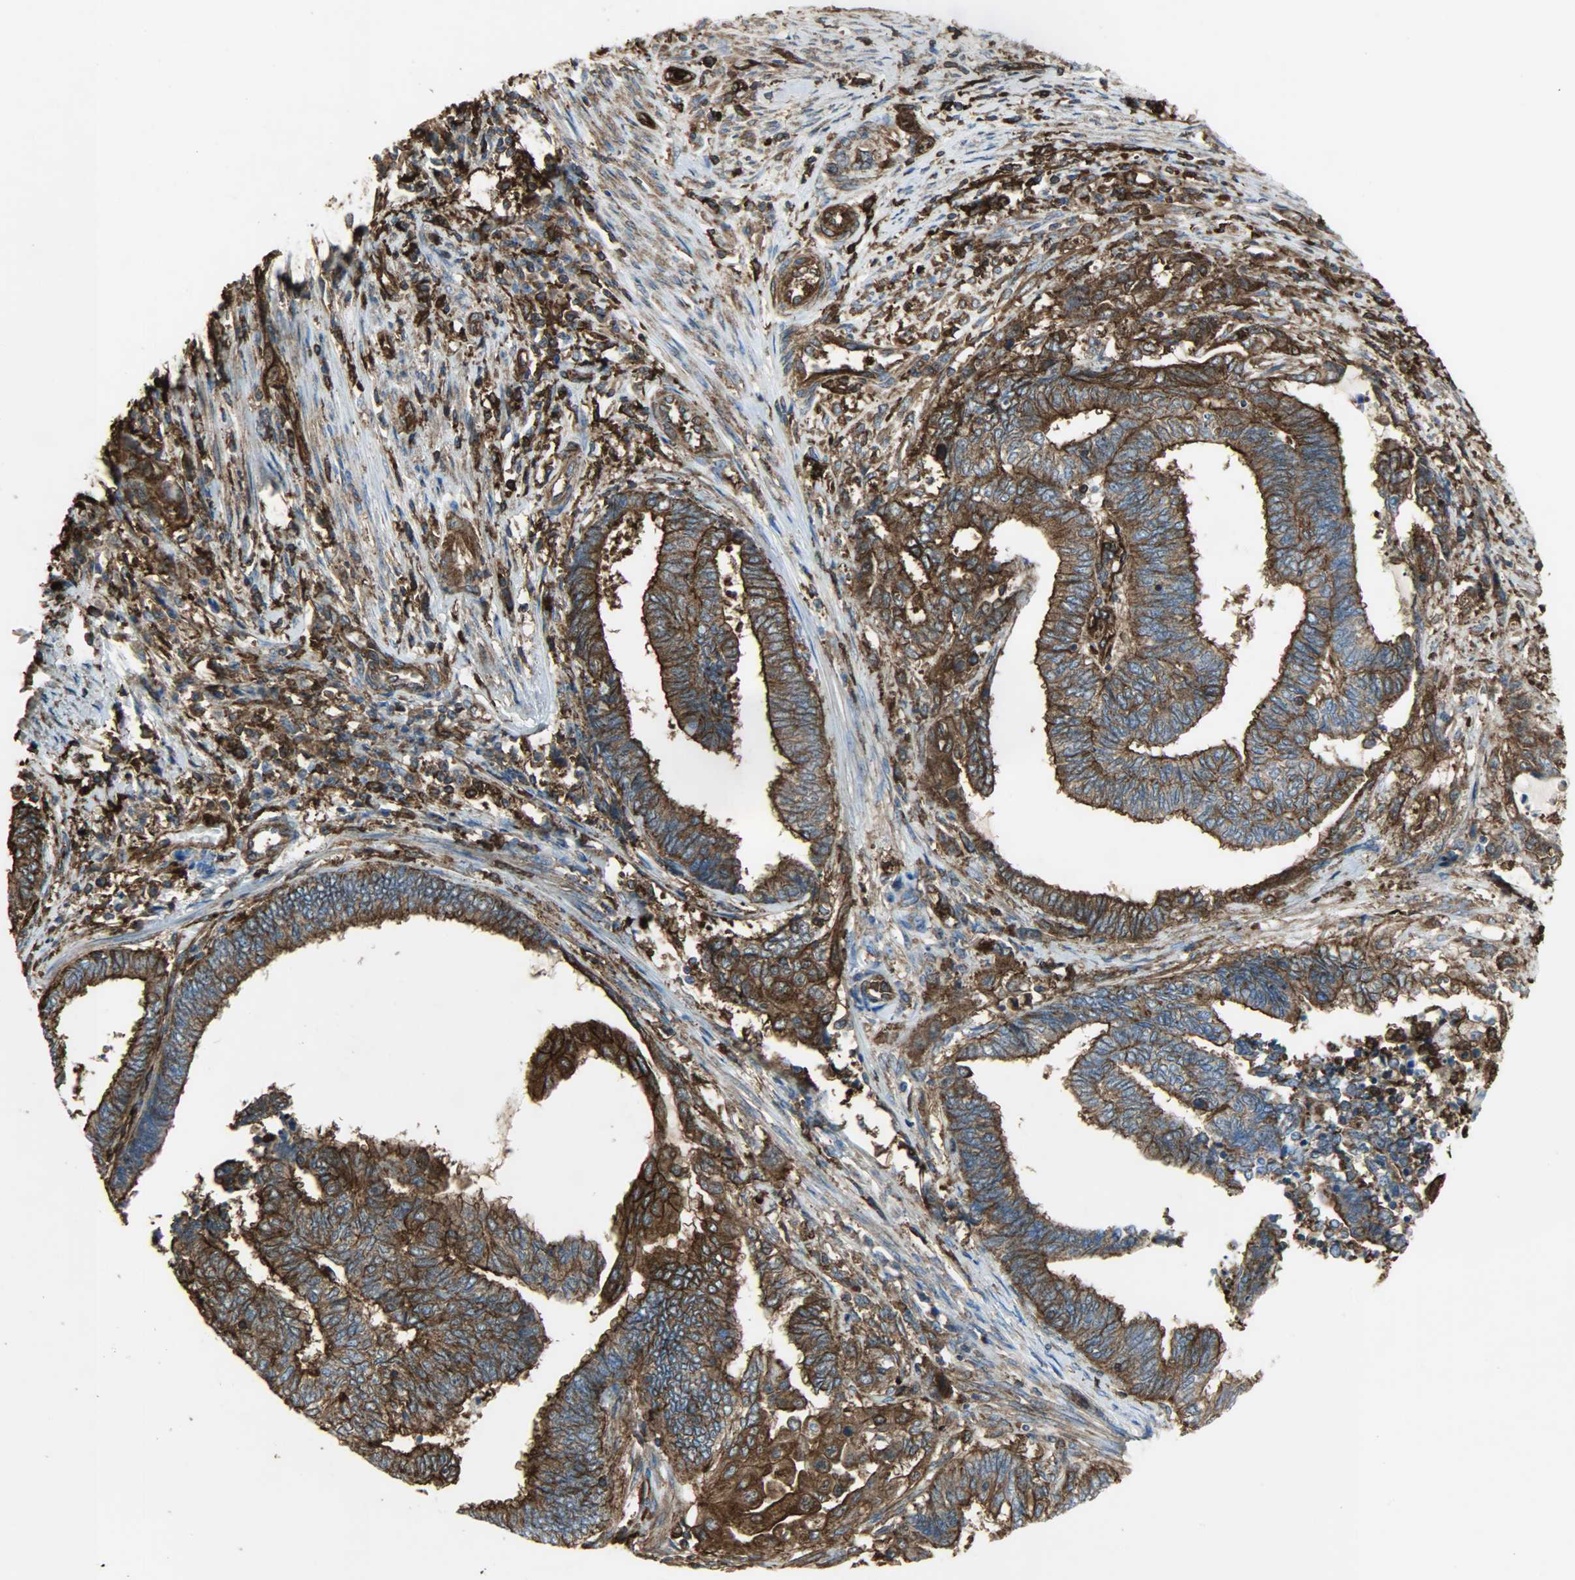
{"staining": {"intensity": "strong", "quantity": ">75%", "location": "cytoplasmic/membranous"}, "tissue": "endometrial cancer", "cell_type": "Tumor cells", "image_type": "cancer", "snomed": [{"axis": "morphology", "description": "Adenocarcinoma, NOS"}, {"axis": "topography", "description": "Uterus"}, {"axis": "topography", "description": "Endometrium"}], "caption": "This photomicrograph shows immunohistochemistry (IHC) staining of endometrial cancer (adenocarcinoma), with high strong cytoplasmic/membranous staining in approximately >75% of tumor cells.", "gene": "VASP", "patient": {"sex": "female", "age": 70}}